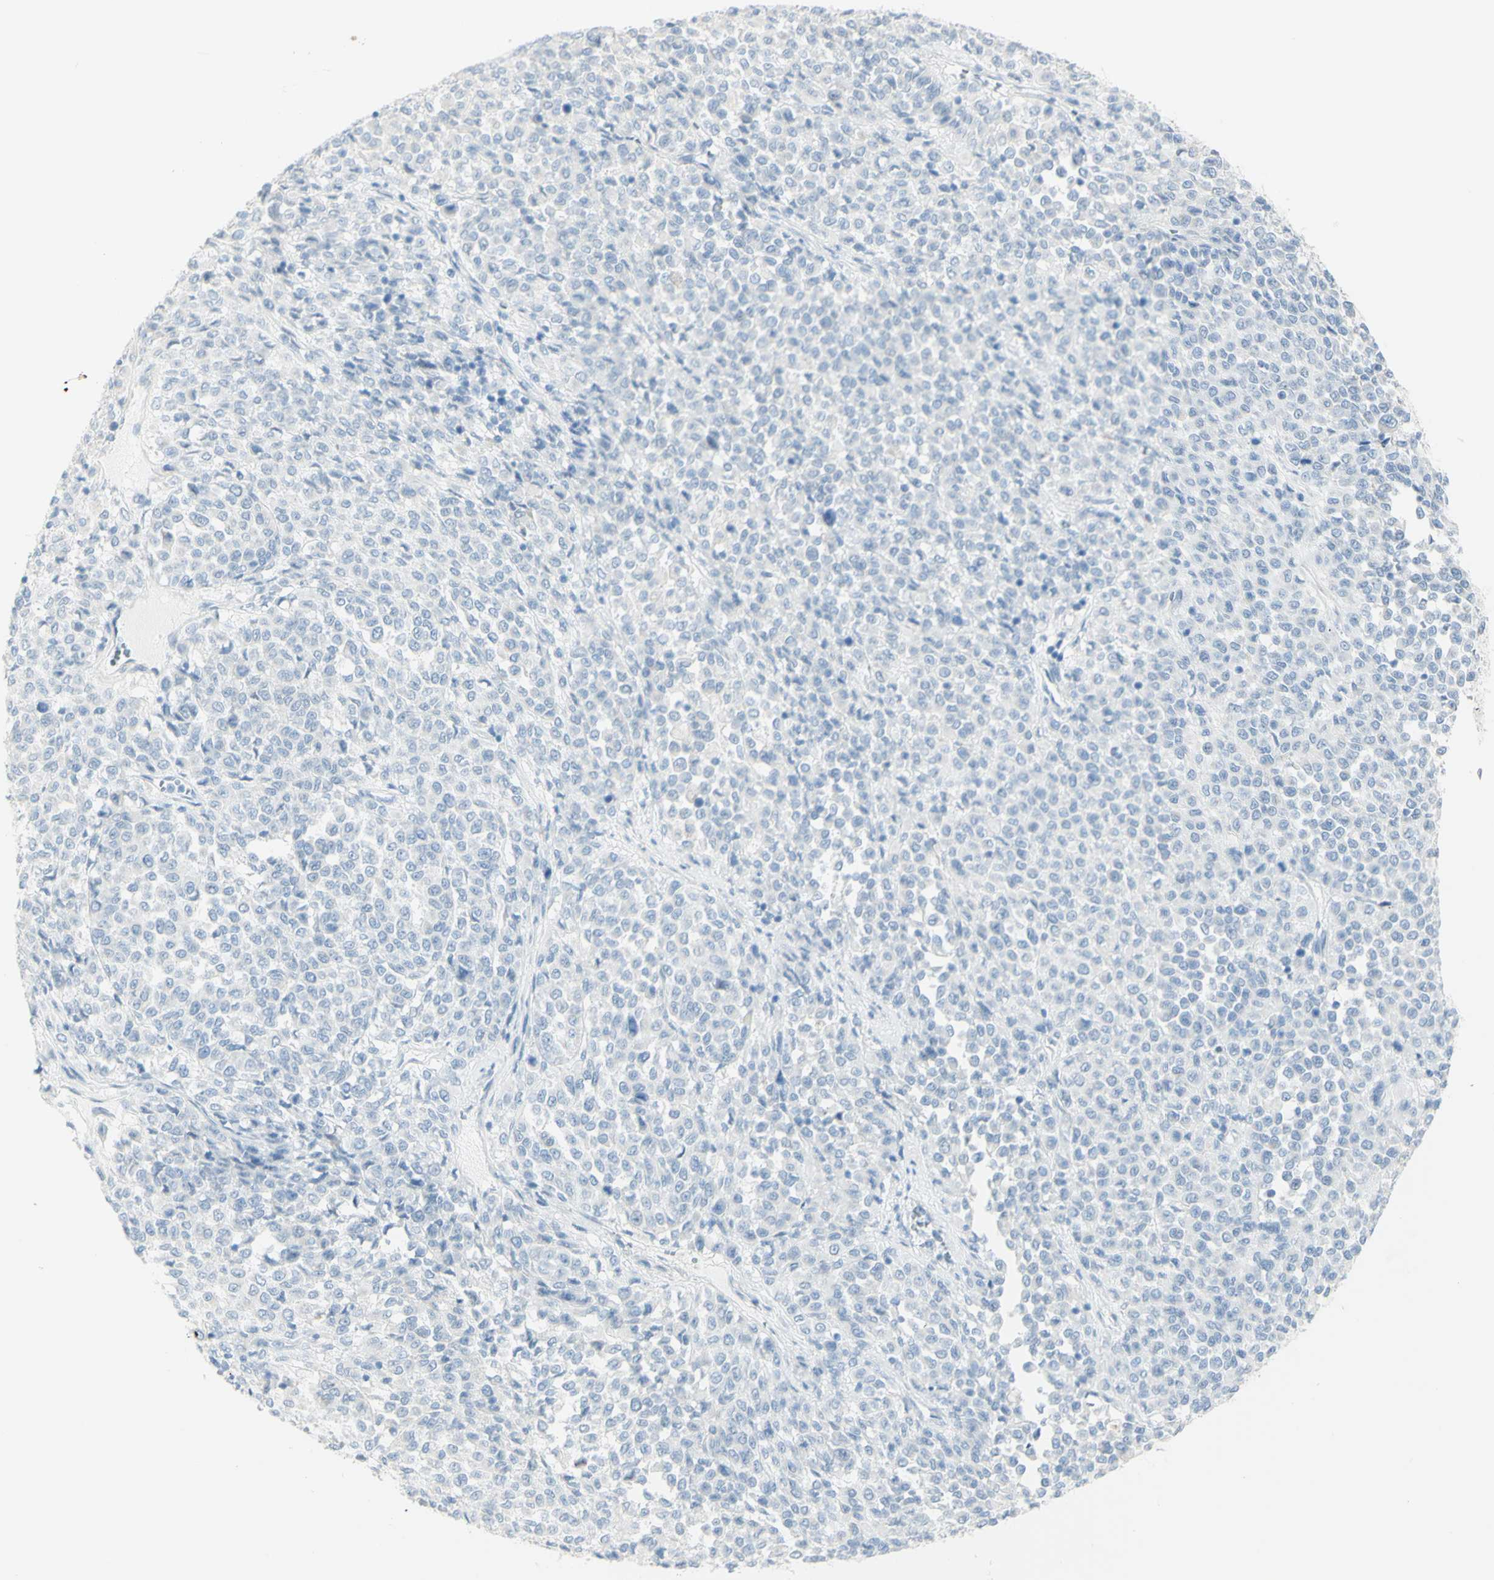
{"staining": {"intensity": "negative", "quantity": "none", "location": "none"}, "tissue": "melanoma", "cell_type": "Tumor cells", "image_type": "cancer", "snomed": [{"axis": "morphology", "description": "Malignant melanoma, Metastatic site"}, {"axis": "topography", "description": "Pancreas"}], "caption": "Tumor cells show no significant protein expression in malignant melanoma (metastatic site).", "gene": "LETM1", "patient": {"sex": "female", "age": 30}}